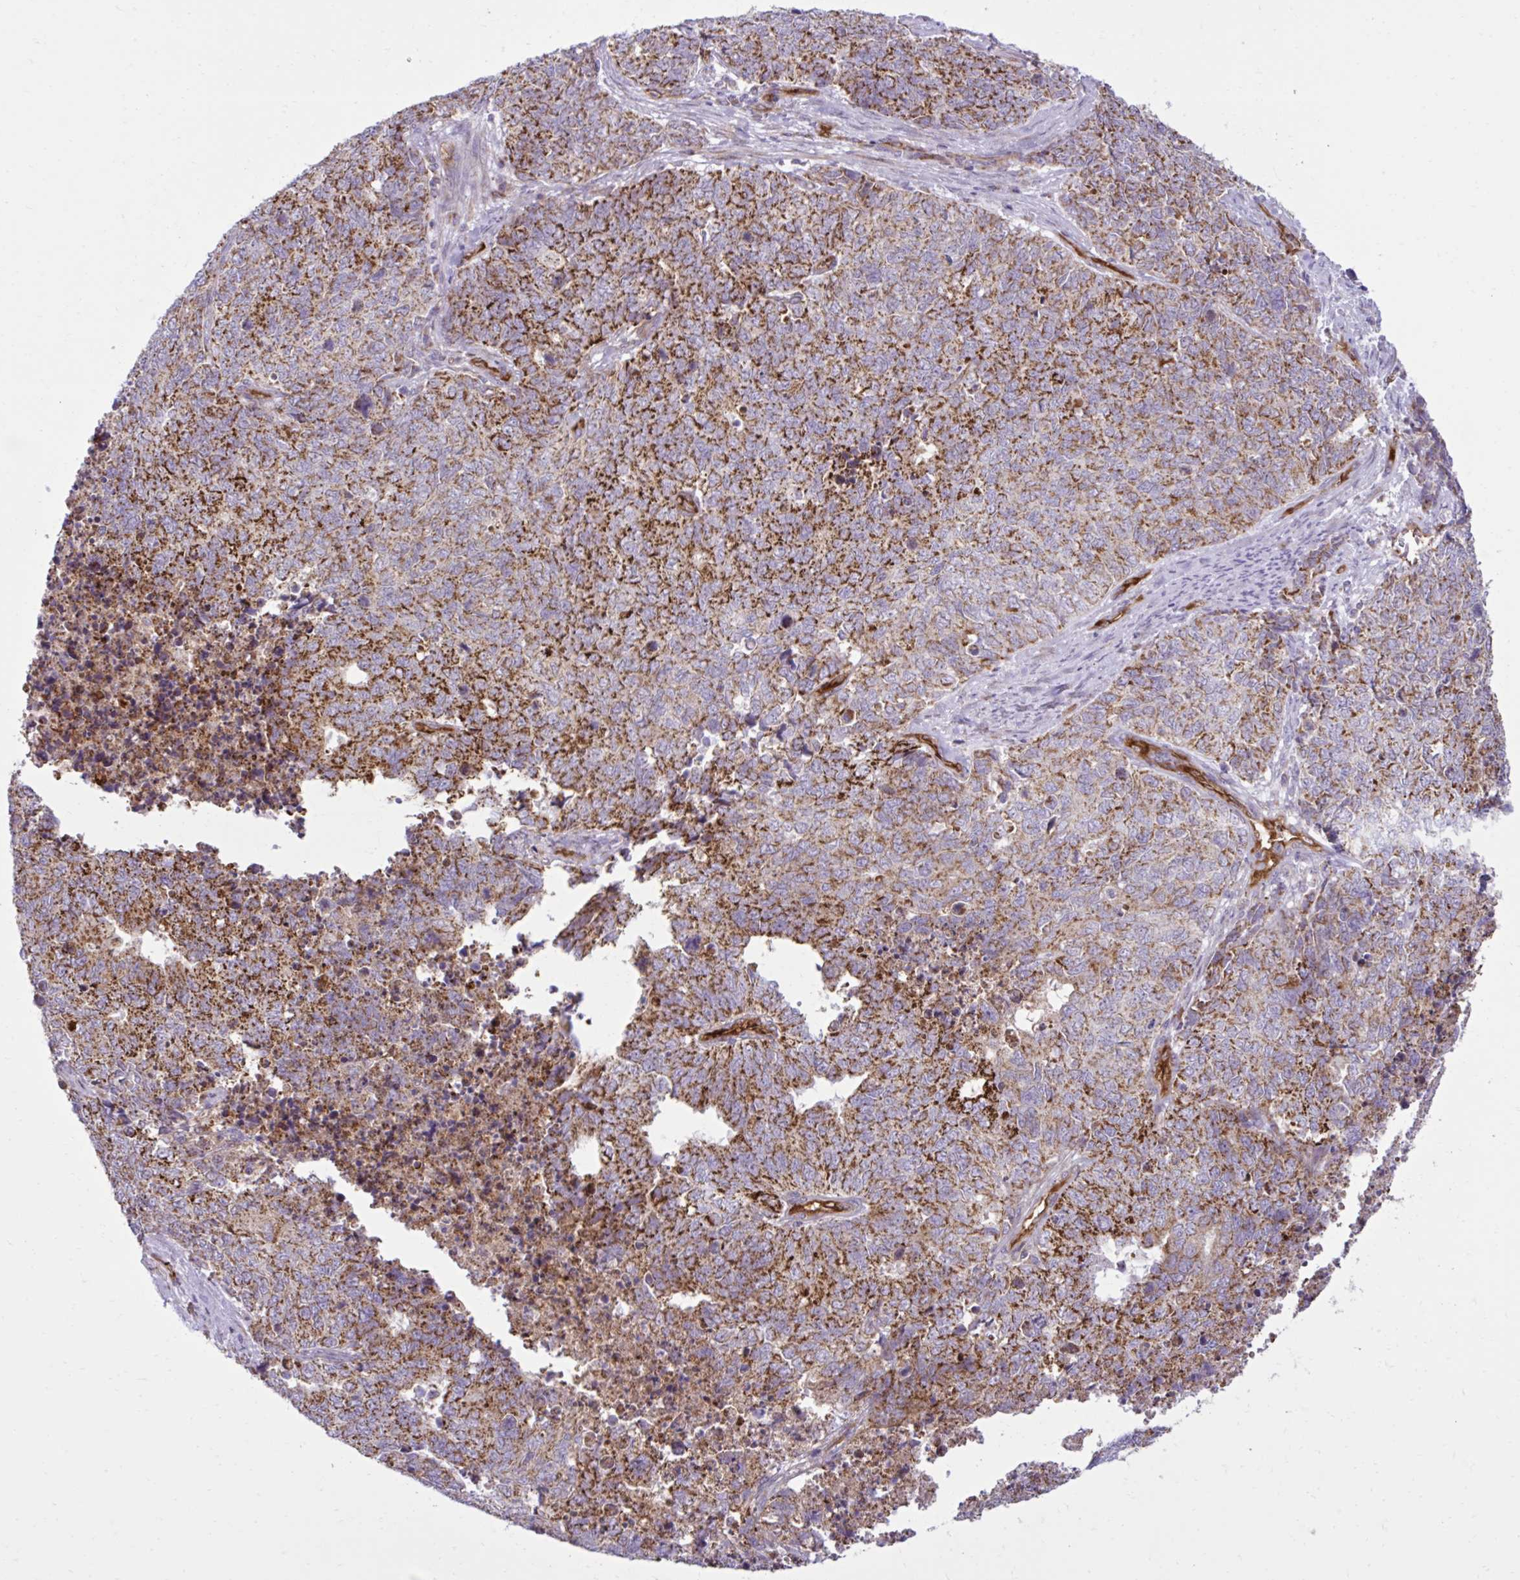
{"staining": {"intensity": "moderate", "quantity": ">75%", "location": "cytoplasmic/membranous"}, "tissue": "cervical cancer", "cell_type": "Tumor cells", "image_type": "cancer", "snomed": [{"axis": "morphology", "description": "Adenocarcinoma, NOS"}, {"axis": "topography", "description": "Cervix"}], "caption": "Adenocarcinoma (cervical) tissue shows moderate cytoplasmic/membranous staining in about >75% of tumor cells", "gene": "LIMS1", "patient": {"sex": "female", "age": 63}}